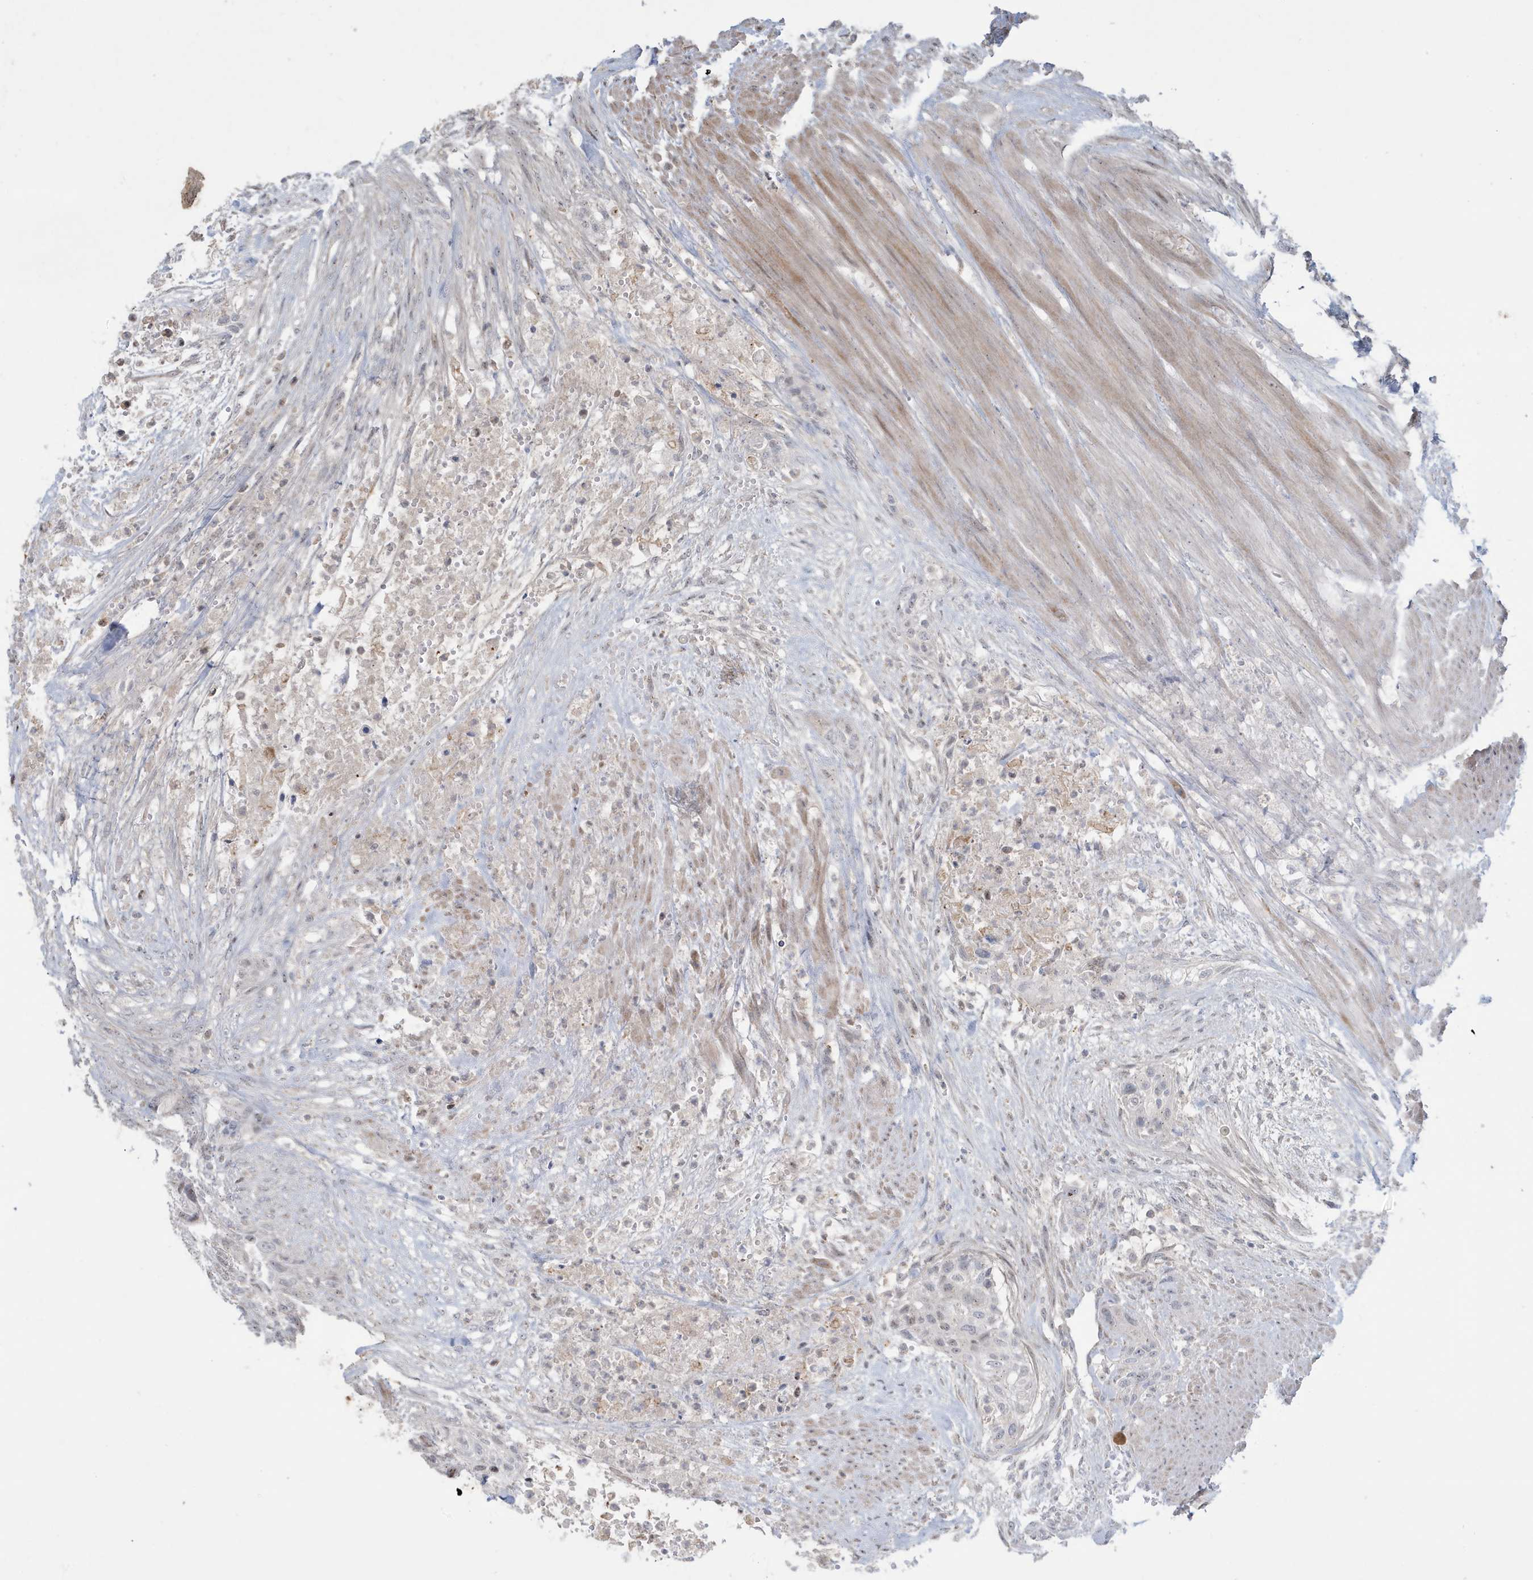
{"staining": {"intensity": "negative", "quantity": "none", "location": "none"}, "tissue": "urothelial cancer", "cell_type": "Tumor cells", "image_type": "cancer", "snomed": [{"axis": "morphology", "description": "Urothelial carcinoma, High grade"}, {"axis": "topography", "description": "Urinary bladder"}], "caption": "IHC of urothelial cancer demonstrates no positivity in tumor cells.", "gene": "FNDC1", "patient": {"sex": "male", "age": 35}}